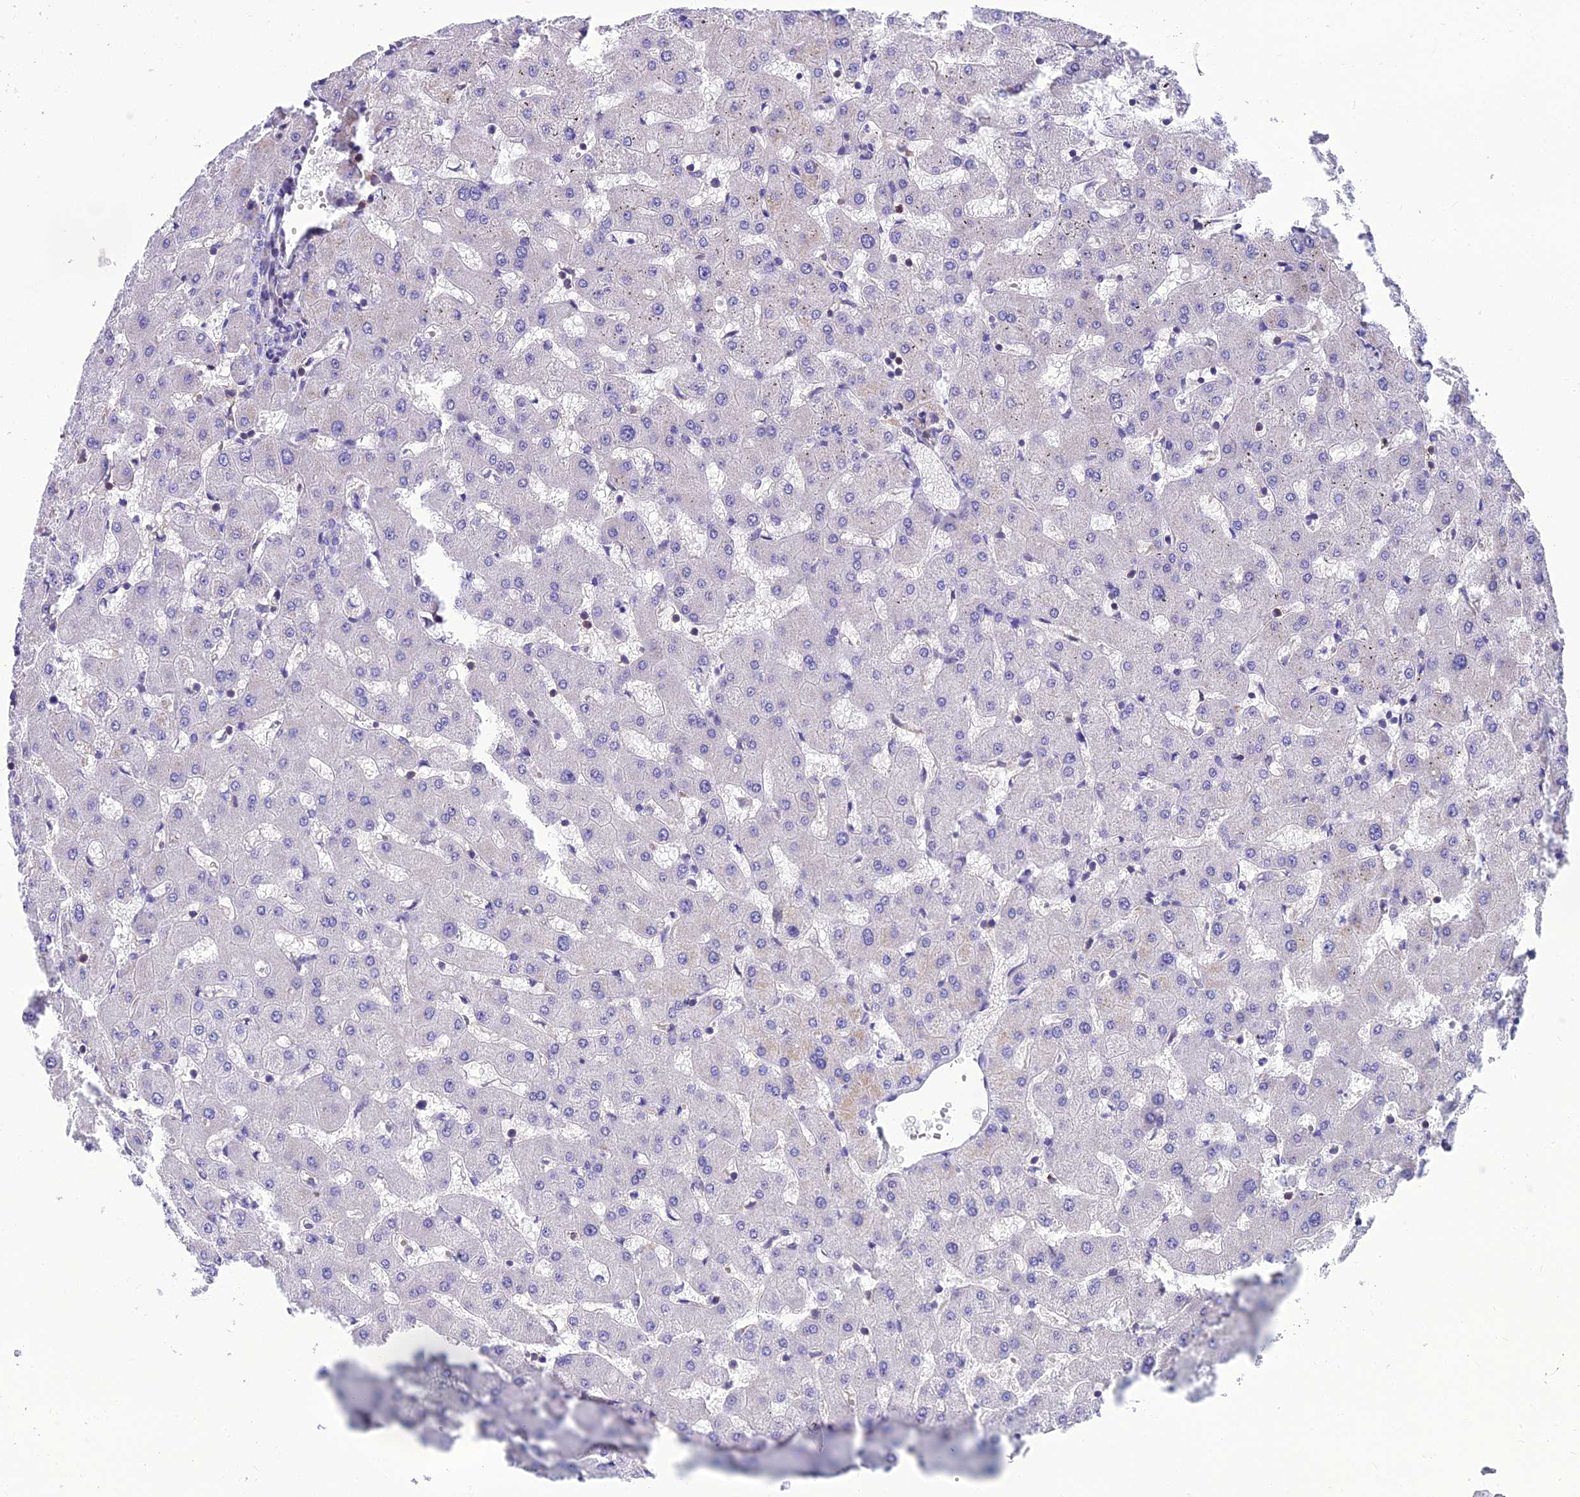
{"staining": {"intensity": "negative", "quantity": "none", "location": "none"}, "tissue": "liver", "cell_type": "Cholangiocytes", "image_type": "normal", "snomed": [{"axis": "morphology", "description": "Normal tissue, NOS"}, {"axis": "topography", "description": "Liver"}], "caption": "Immunohistochemical staining of benign liver demonstrates no significant positivity in cholangiocytes.", "gene": "PPP1R18", "patient": {"sex": "female", "age": 63}}